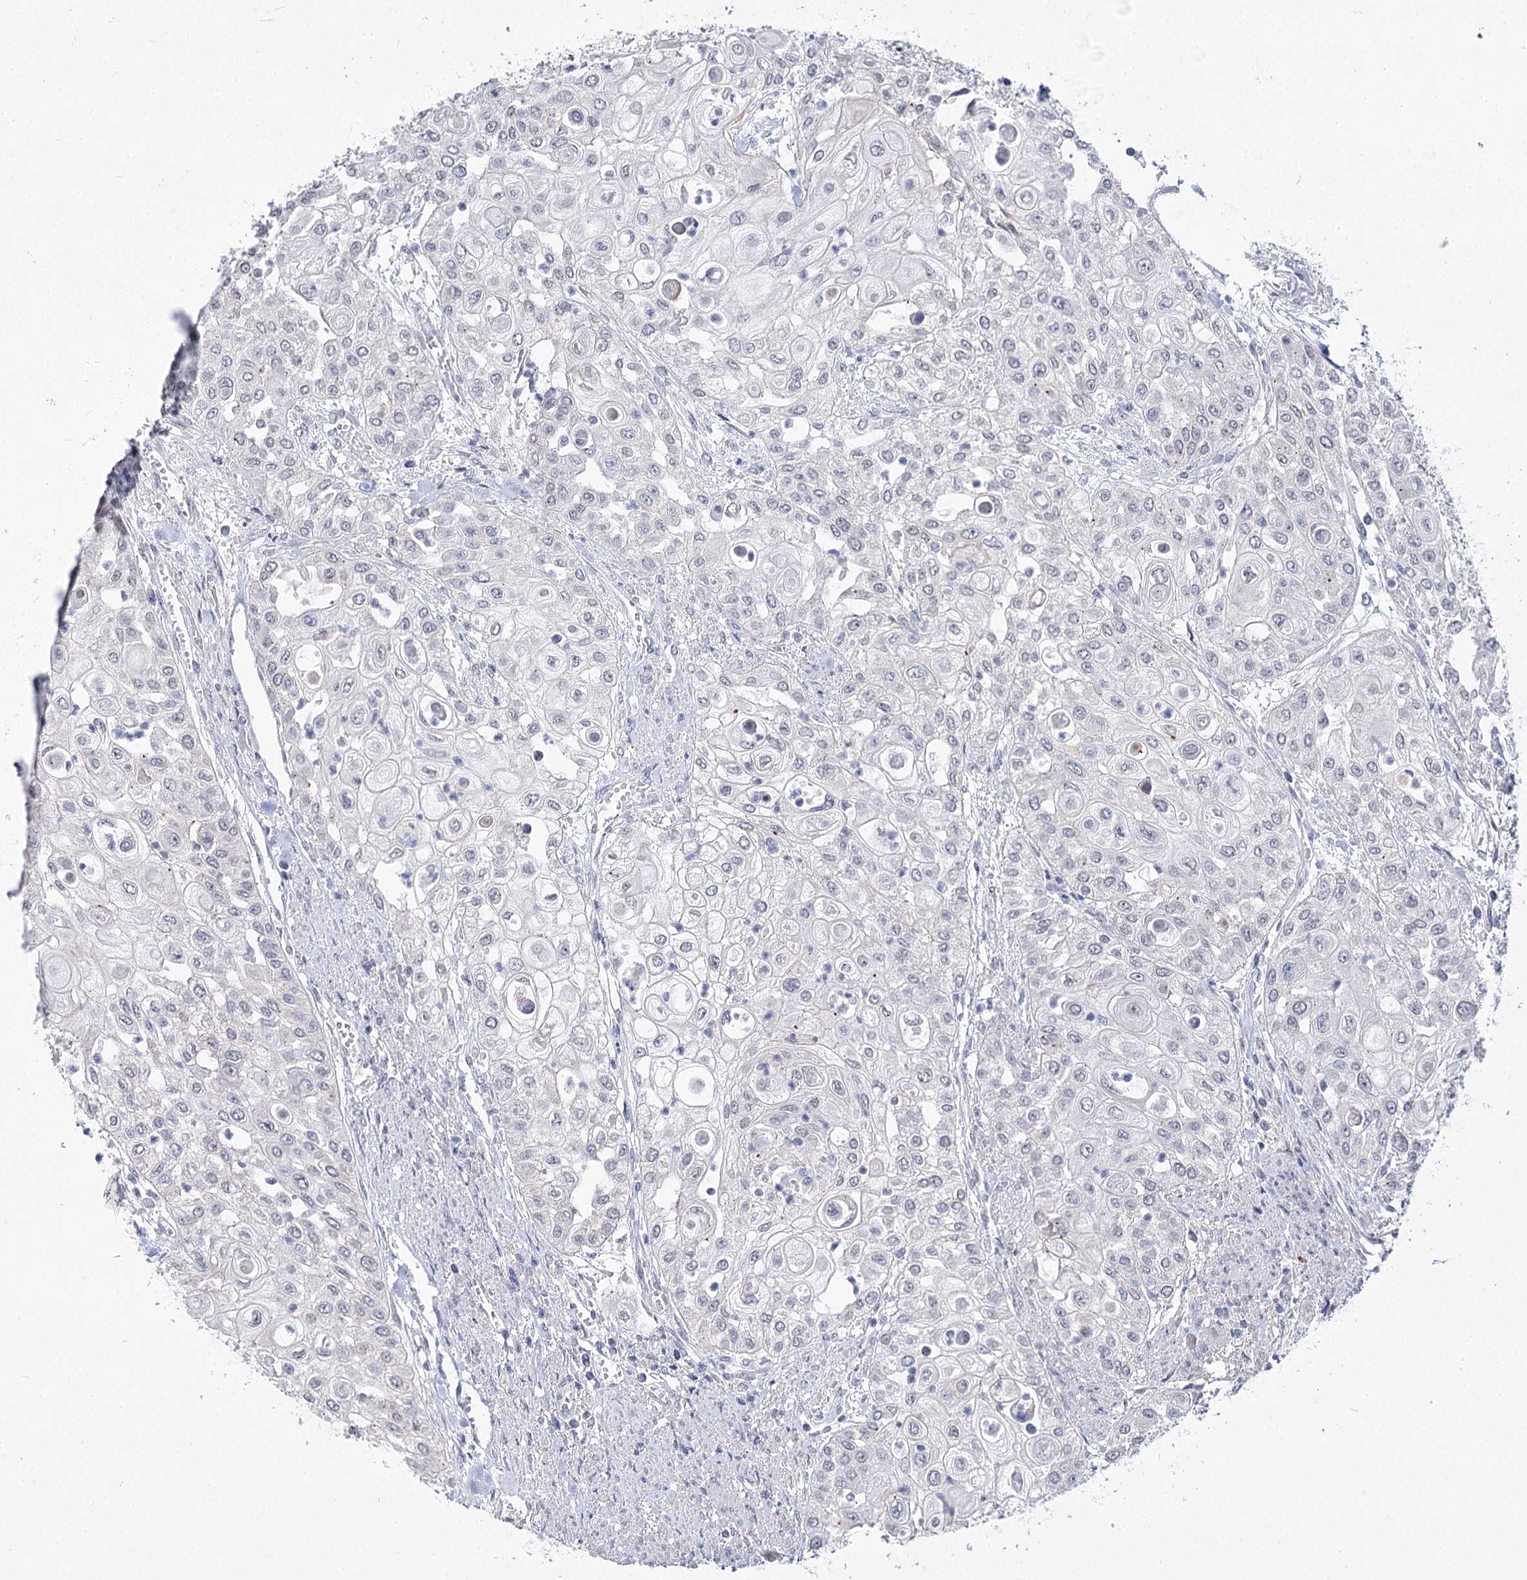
{"staining": {"intensity": "negative", "quantity": "none", "location": "none"}, "tissue": "urothelial cancer", "cell_type": "Tumor cells", "image_type": "cancer", "snomed": [{"axis": "morphology", "description": "Urothelial carcinoma, High grade"}, {"axis": "topography", "description": "Urinary bladder"}], "caption": "Histopathology image shows no significant protein staining in tumor cells of high-grade urothelial carcinoma.", "gene": "ATP10B", "patient": {"sex": "female", "age": 79}}